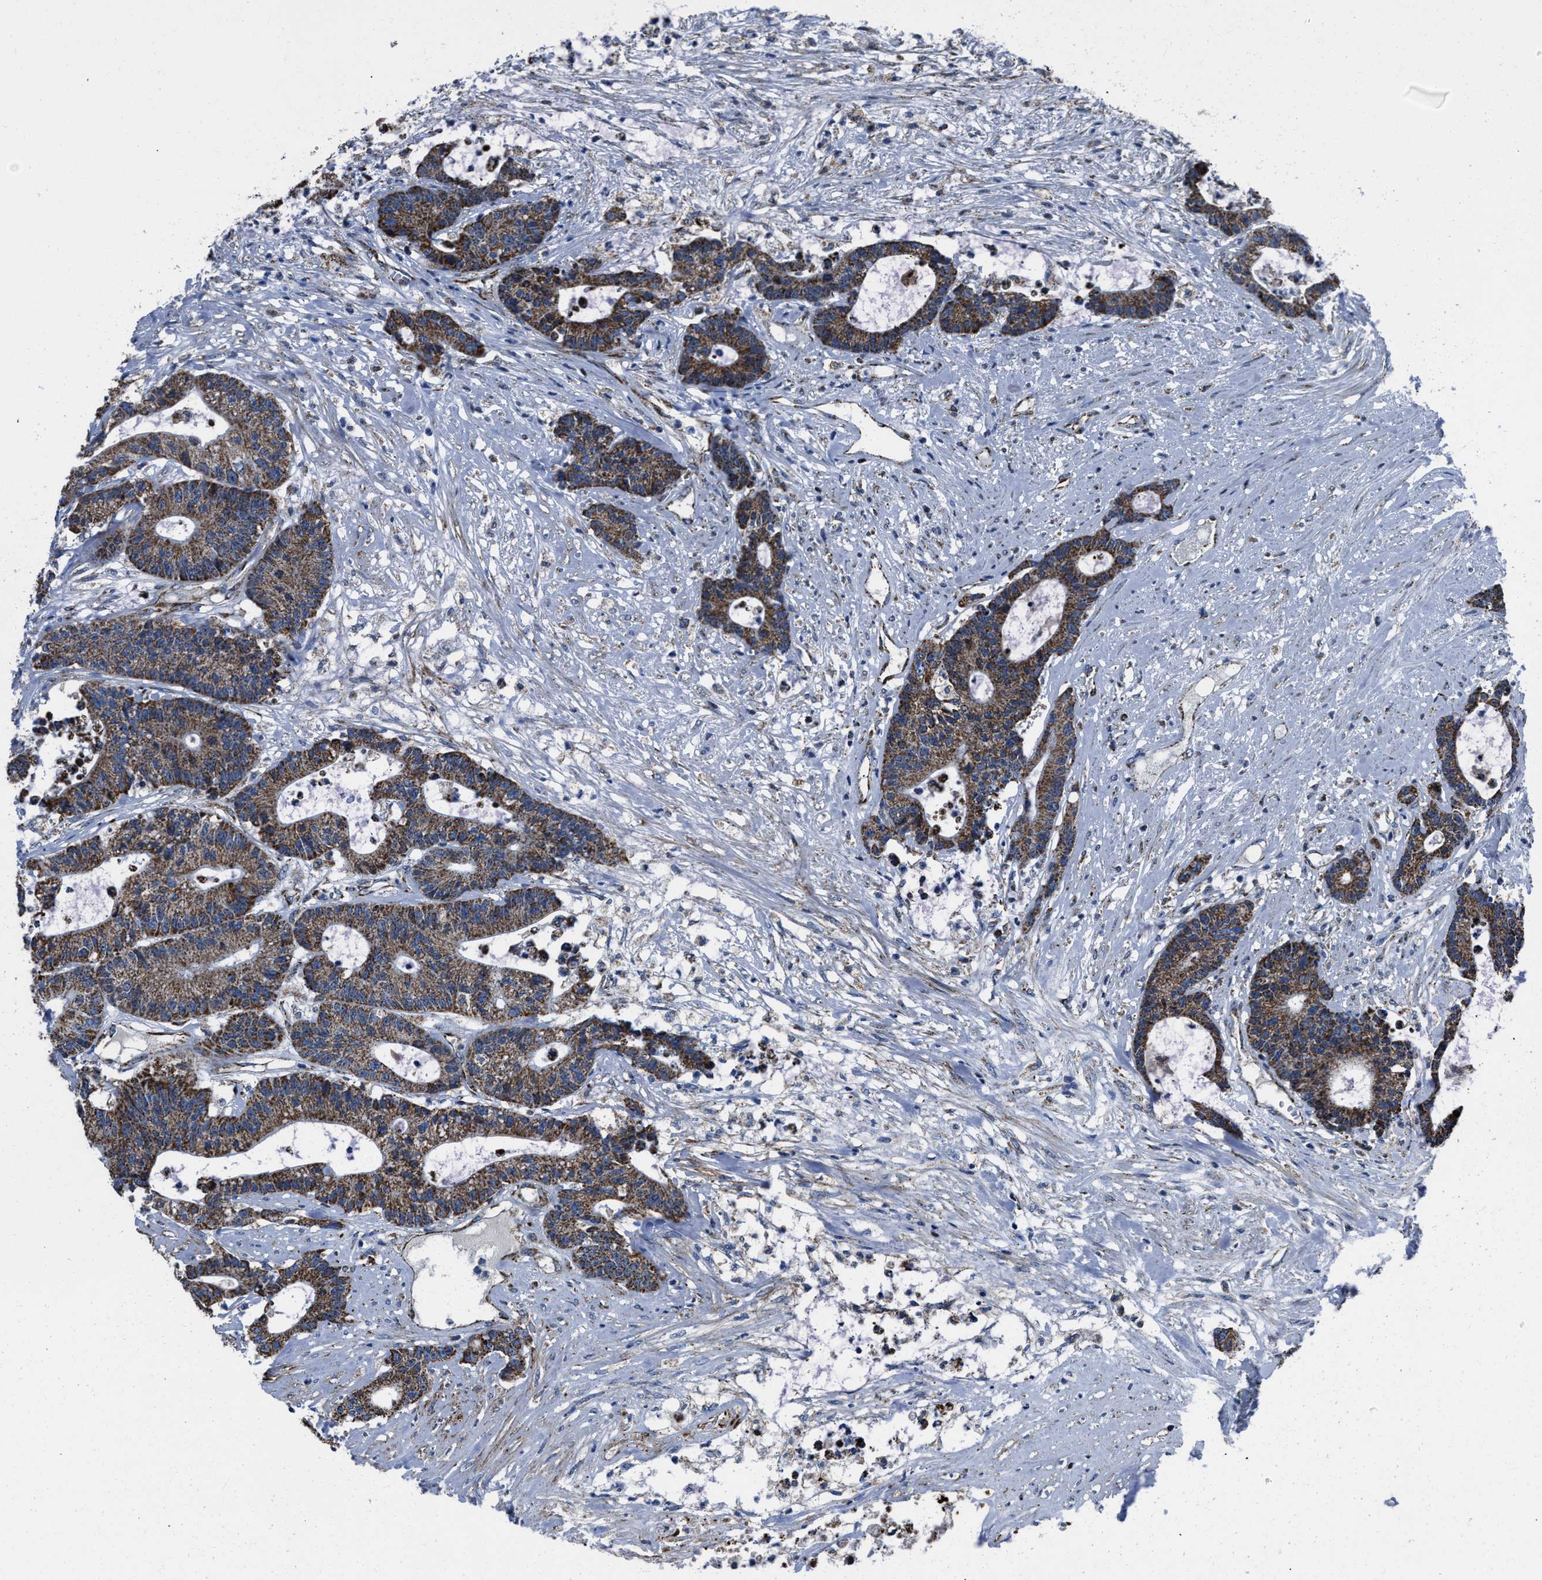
{"staining": {"intensity": "strong", "quantity": ">75%", "location": "cytoplasmic/membranous"}, "tissue": "colorectal cancer", "cell_type": "Tumor cells", "image_type": "cancer", "snomed": [{"axis": "morphology", "description": "Adenocarcinoma, NOS"}, {"axis": "topography", "description": "Colon"}], "caption": "Colorectal cancer (adenocarcinoma) stained with a protein marker exhibits strong staining in tumor cells.", "gene": "NSD3", "patient": {"sex": "female", "age": 84}}